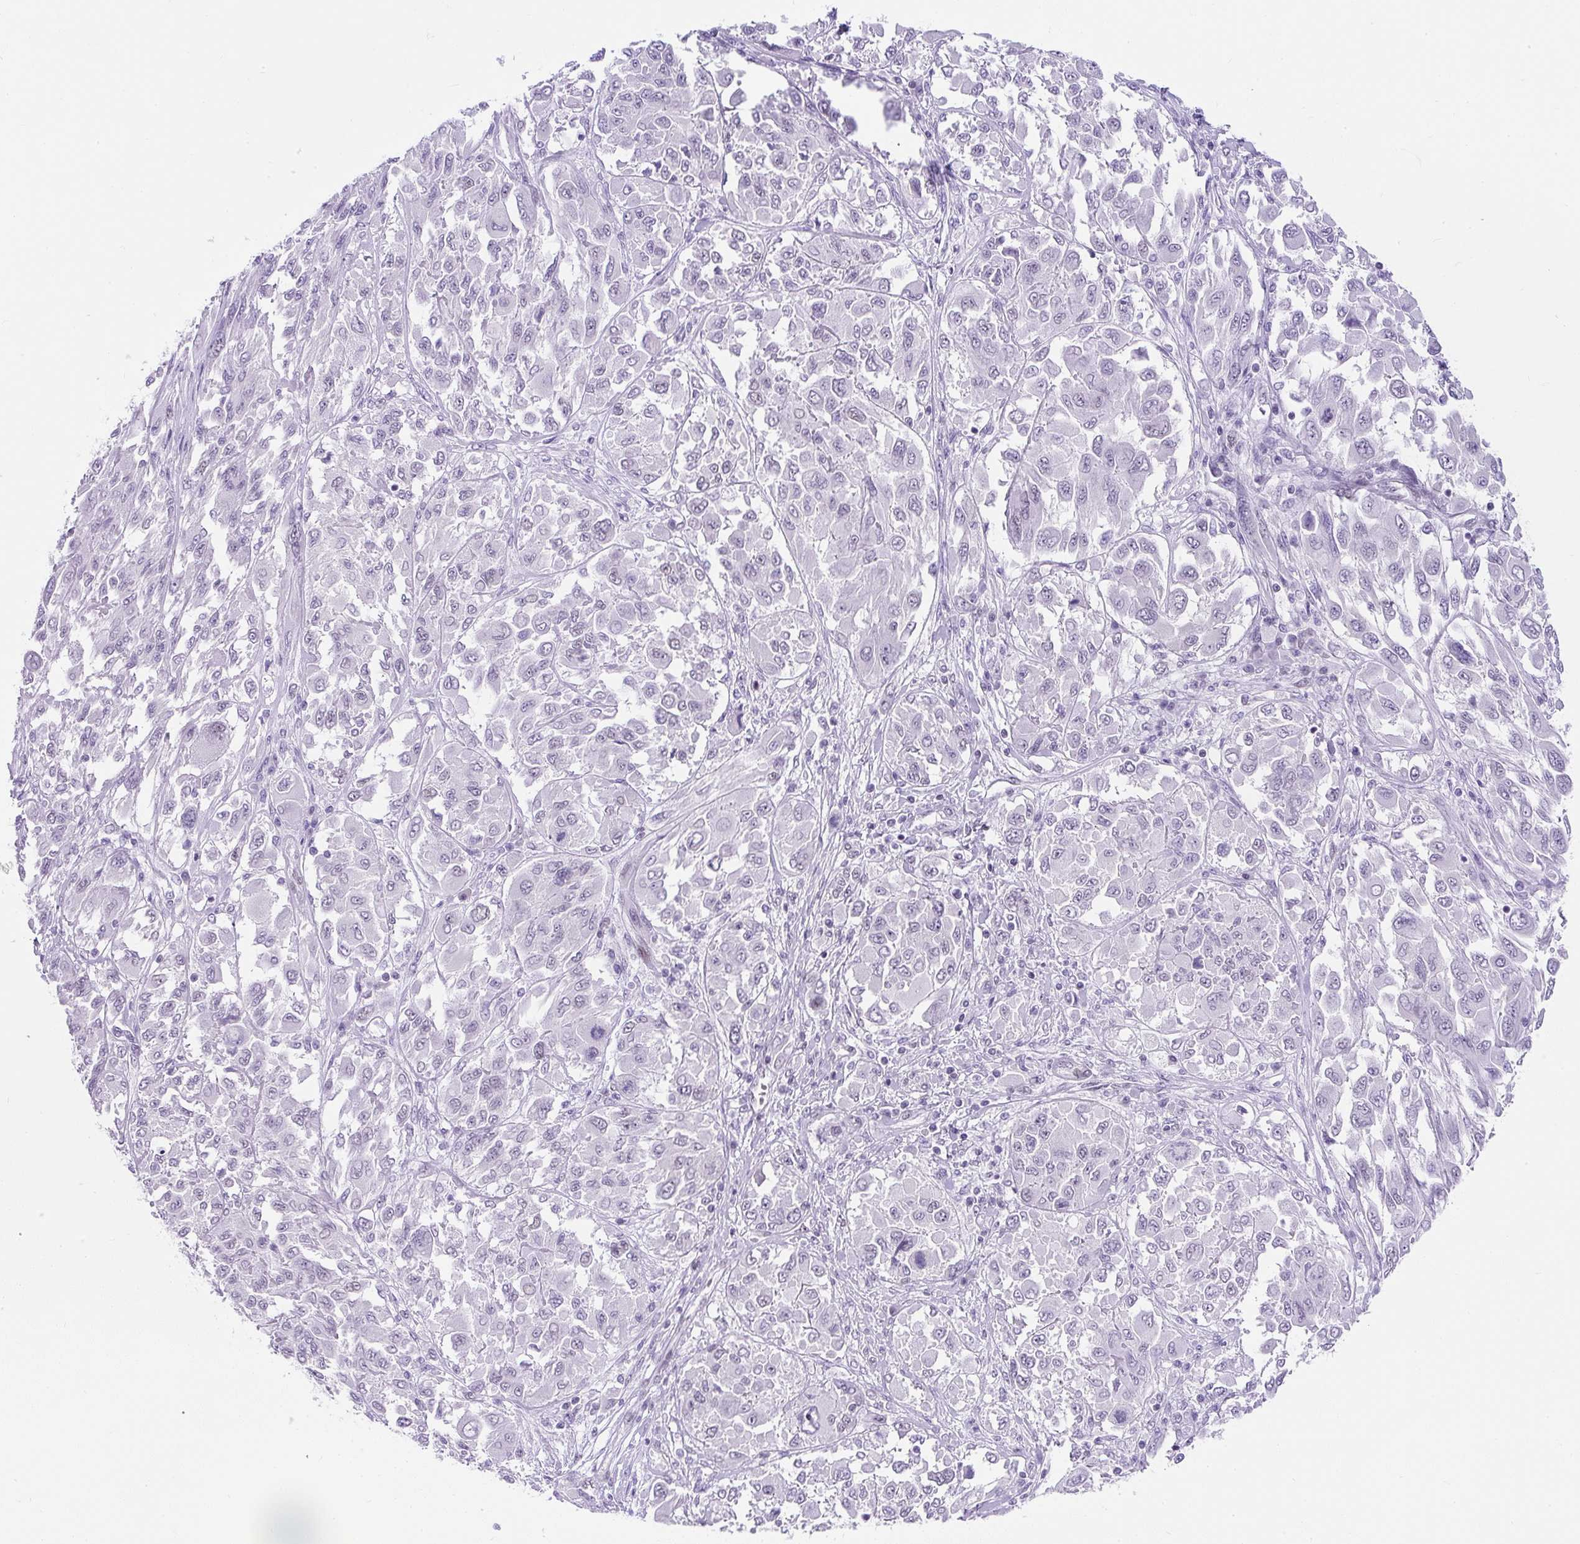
{"staining": {"intensity": "negative", "quantity": "none", "location": "none"}, "tissue": "melanoma", "cell_type": "Tumor cells", "image_type": "cancer", "snomed": [{"axis": "morphology", "description": "Malignant melanoma, NOS"}, {"axis": "topography", "description": "Skin"}], "caption": "High magnification brightfield microscopy of malignant melanoma stained with DAB (3,3'-diaminobenzidine) (brown) and counterstained with hematoxylin (blue): tumor cells show no significant expression.", "gene": "PLCXD2", "patient": {"sex": "female", "age": 91}}